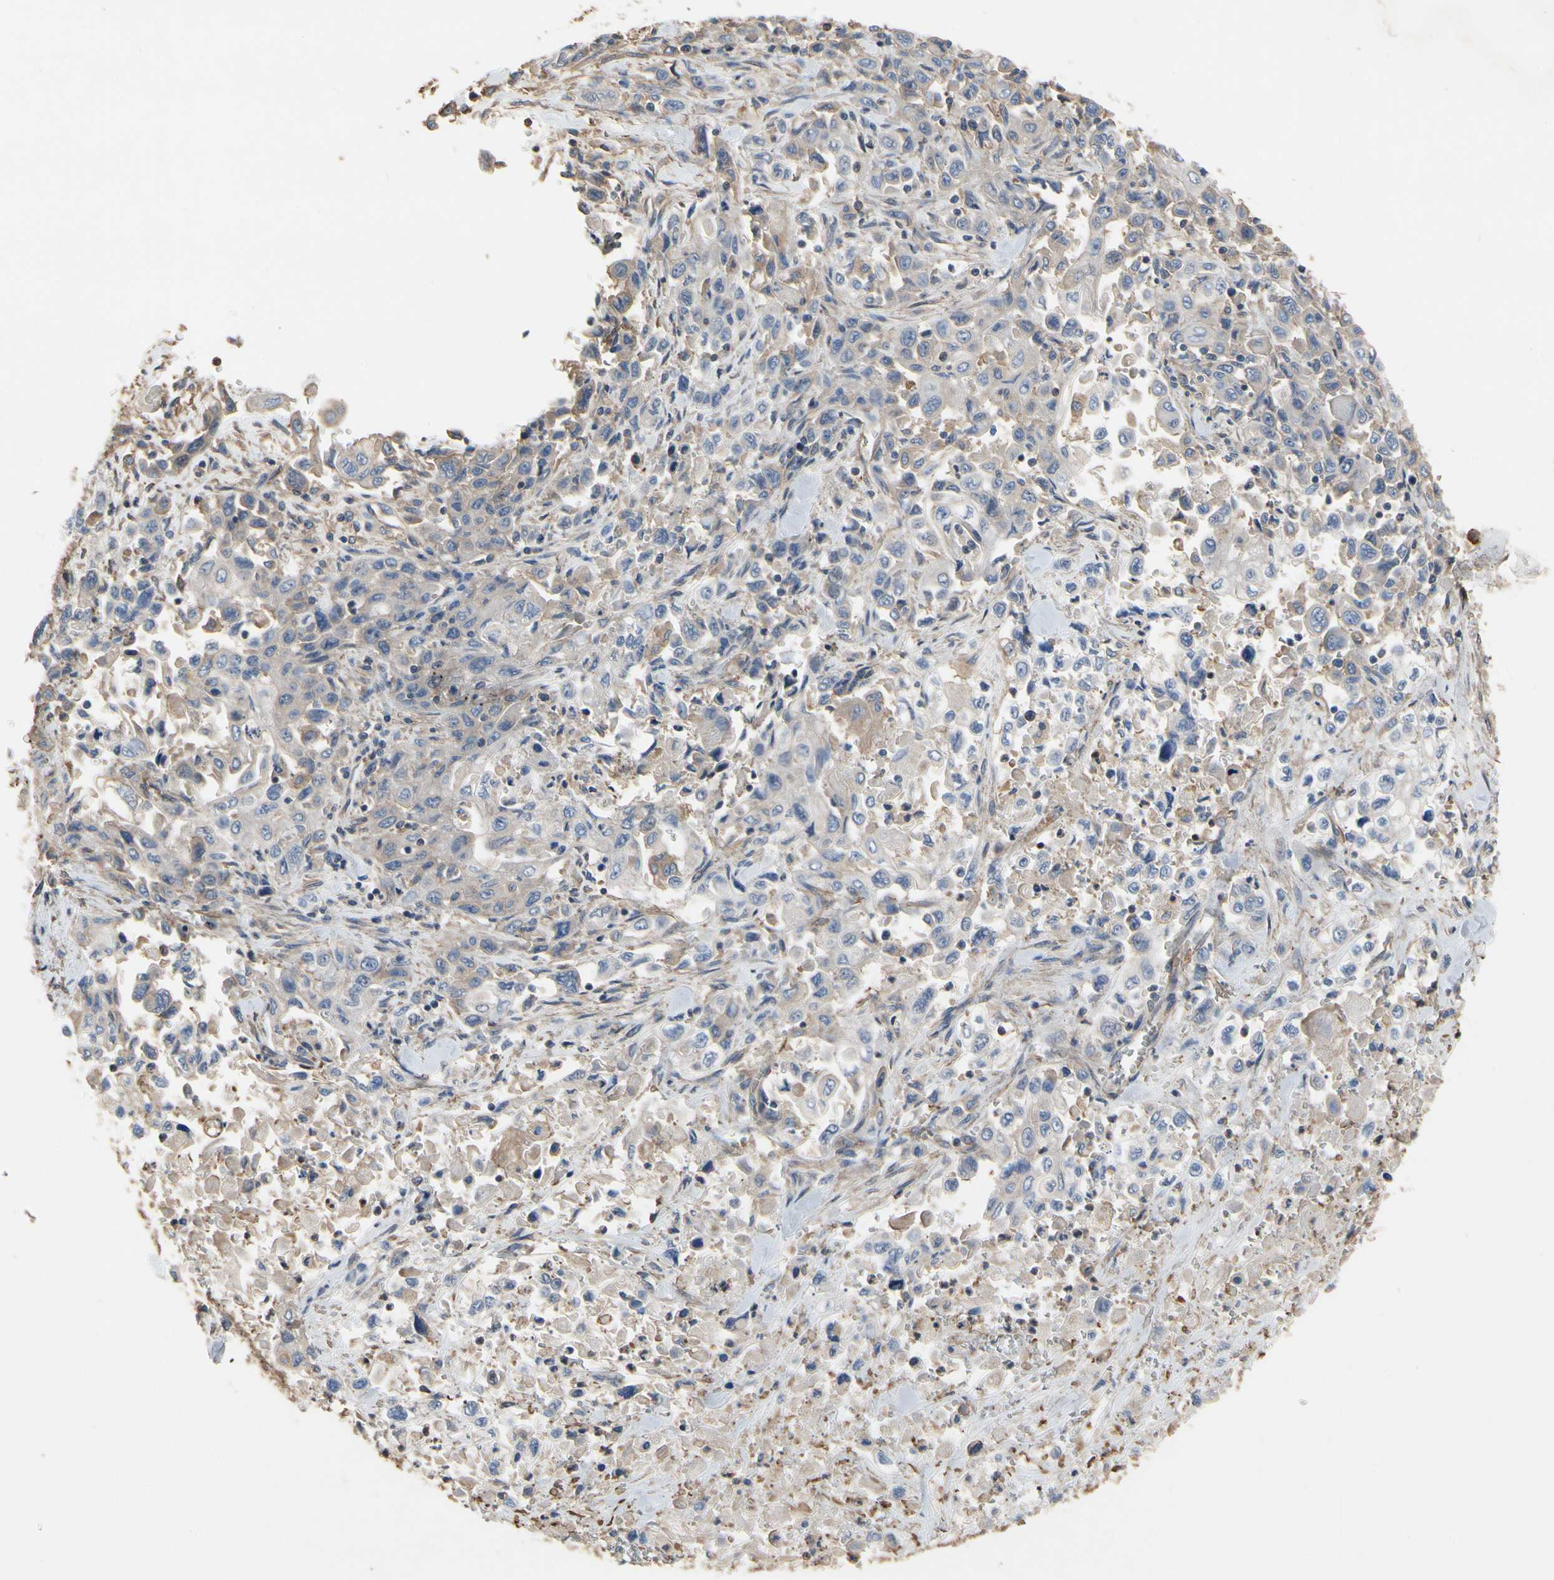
{"staining": {"intensity": "weak", "quantity": "25%-75%", "location": "cytoplasmic/membranous"}, "tissue": "pancreatic cancer", "cell_type": "Tumor cells", "image_type": "cancer", "snomed": [{"axis": "morphology", "description": "Adenocarcinoma, NOS"}, {"axis": "topography", "description": "Pancreas"}], "caption": "Tumor cells display weak cytoplasmic/membranous expression in about 25%-75% of cells in pancreatic cancer (adenocarcinoma).", "gene": "PDZK1", "patient": {"sex": "male", "age": 70}}